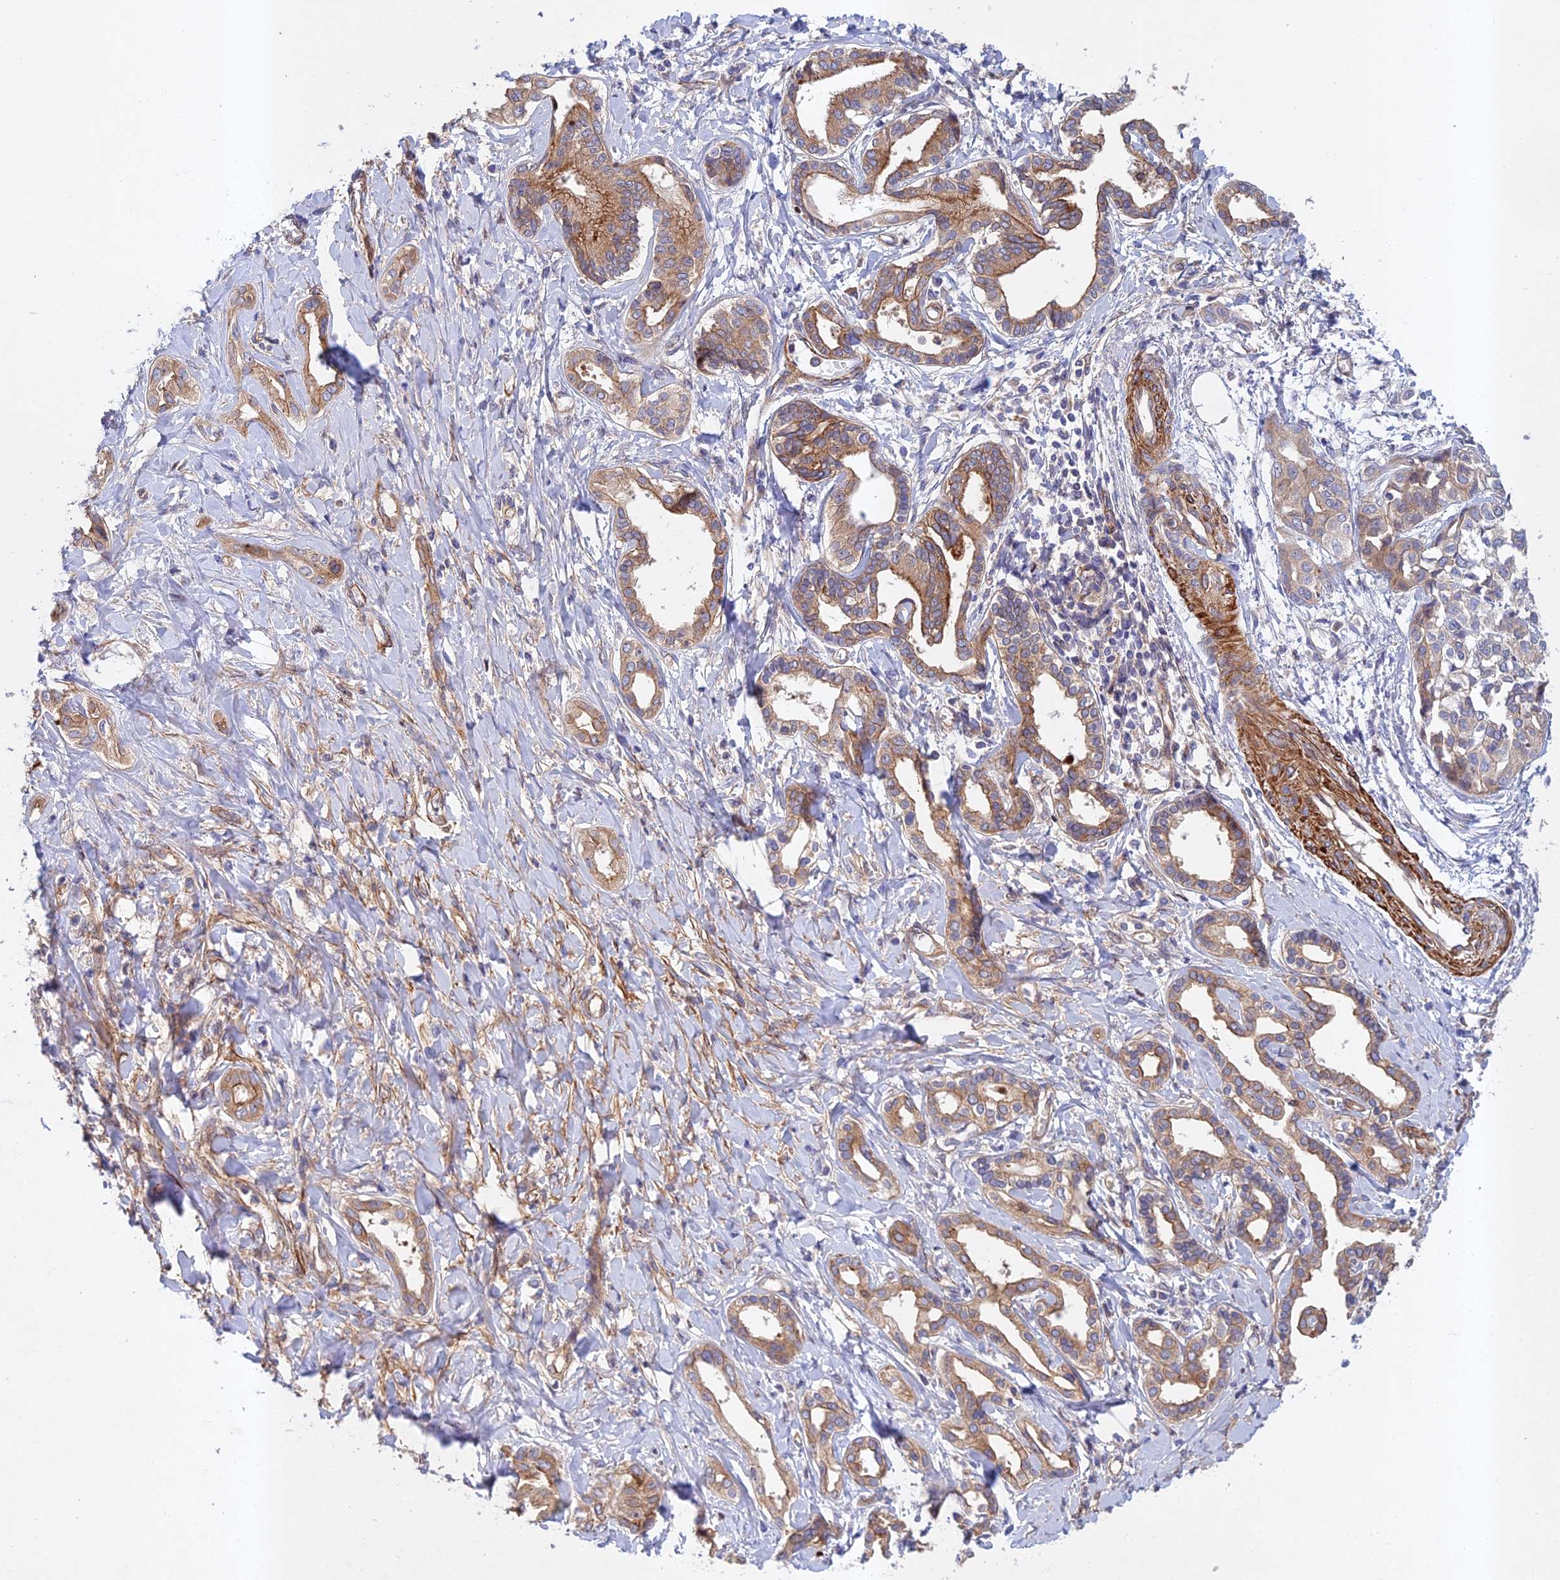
{"staining": {"intensity": "moderate", "quantity": ">75%", "location": "cytoplasmic/membranous"}, "tissue": "liver cancer", "cell_type": "Tumor cells", "image_type": "cancer", "snomed": [{"axis": "morphology", "description": "Cholangiocarcinoma"}, {"axis": "topography", "description": "Liver"}], "caption": "Tumor cells display moderate cytoplasmic/membranous staining in about >75% of cells in liver cholangiocarcinoma.", "gene": "RALGAPA2", "patient": {"sex": "female", "age": 77}}